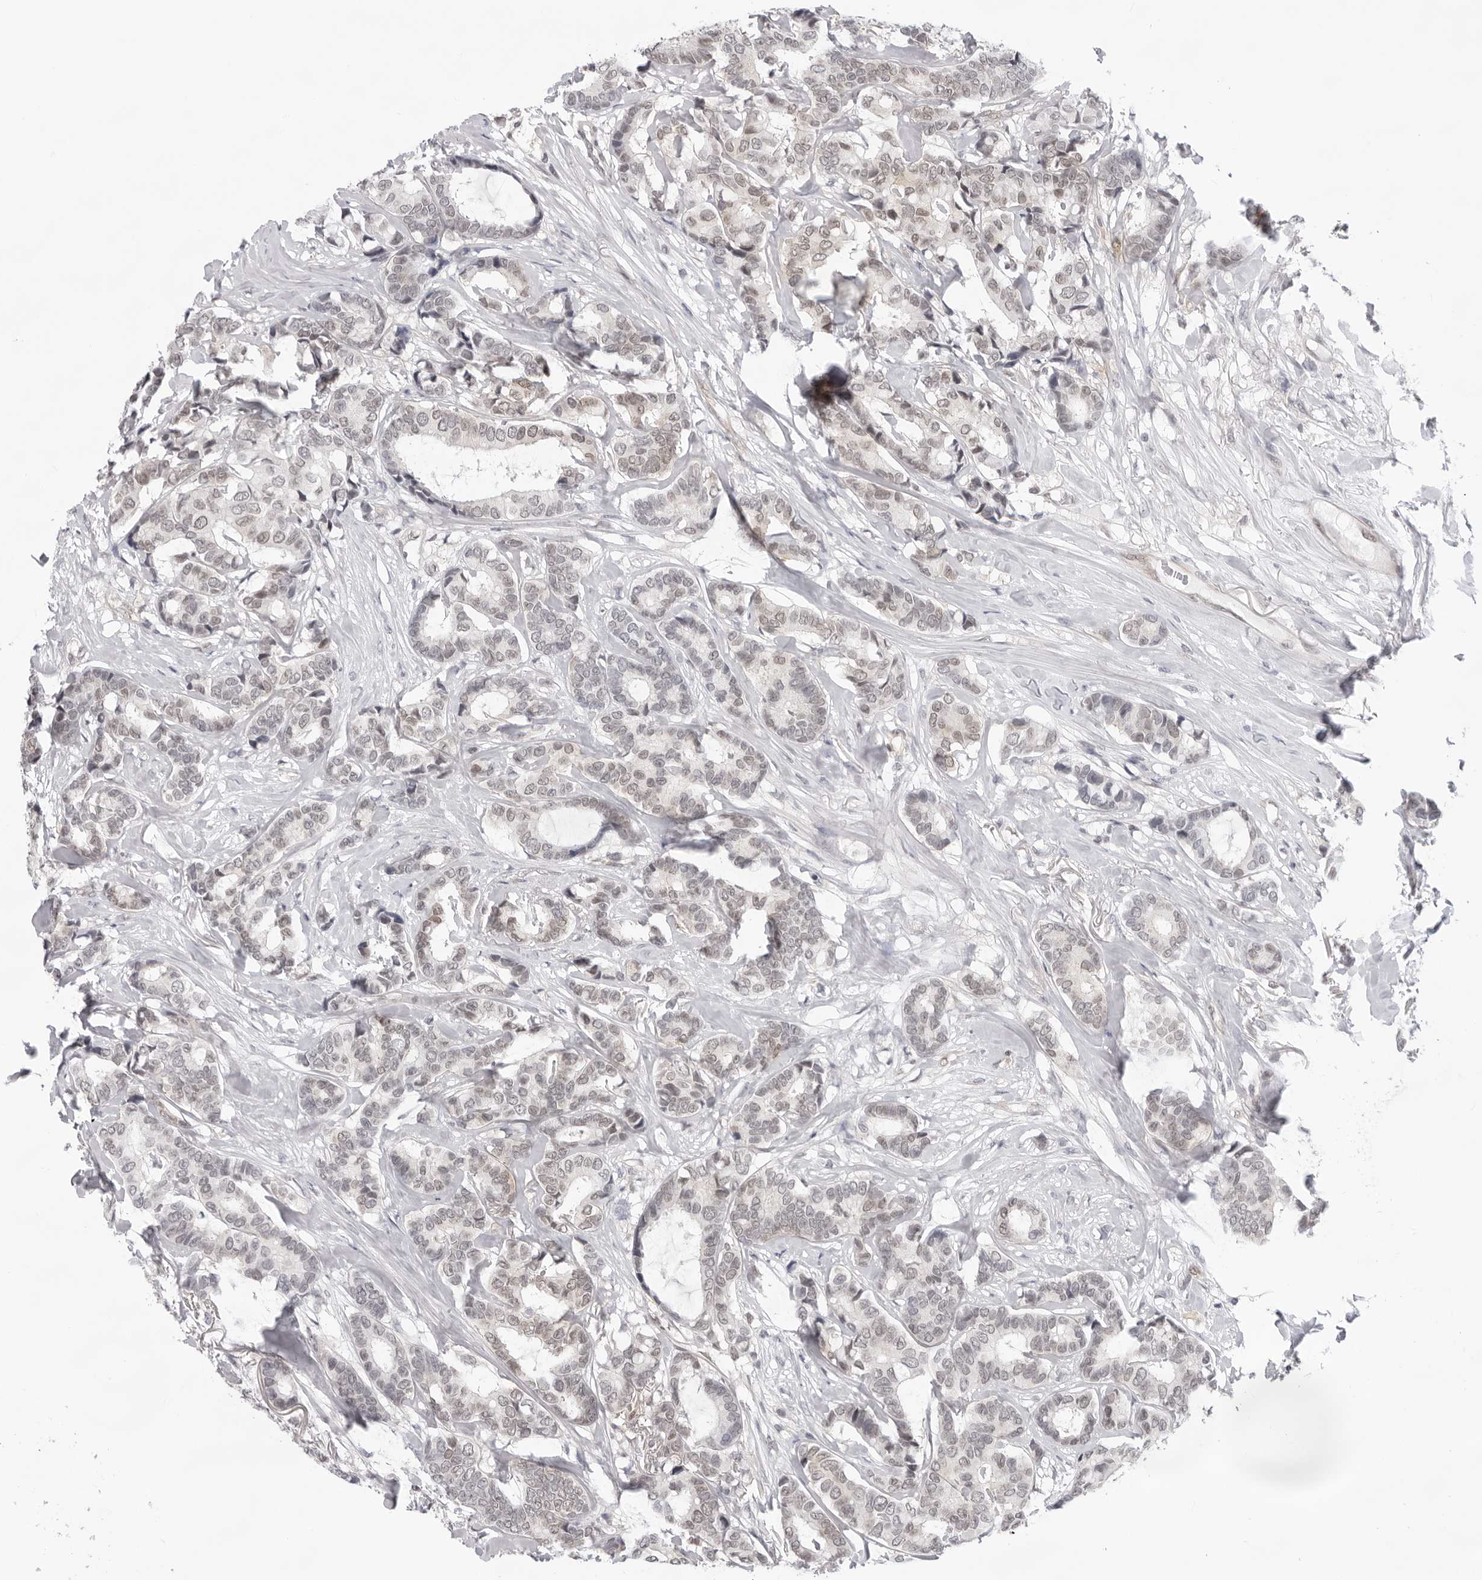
{"staining": {"intensity": "weak", "quantity": "<25%", "location": "nuclear"}, "tissue": "breast cancer", "cell_type": "Tumor cells", "image_type": "cancer", "snomed": [{"axis": "morphology", "description": "Duct carcinoma"}, {"axis": "topography", "description": "Breast"}], "caption": "This is an immunohistochemistry (IHC) micrograph of human breast intraductal carcinoma. There is no staining in tumor cells.", "gene": "CASP7", "patient": {"sex": "female", "age": 87}}